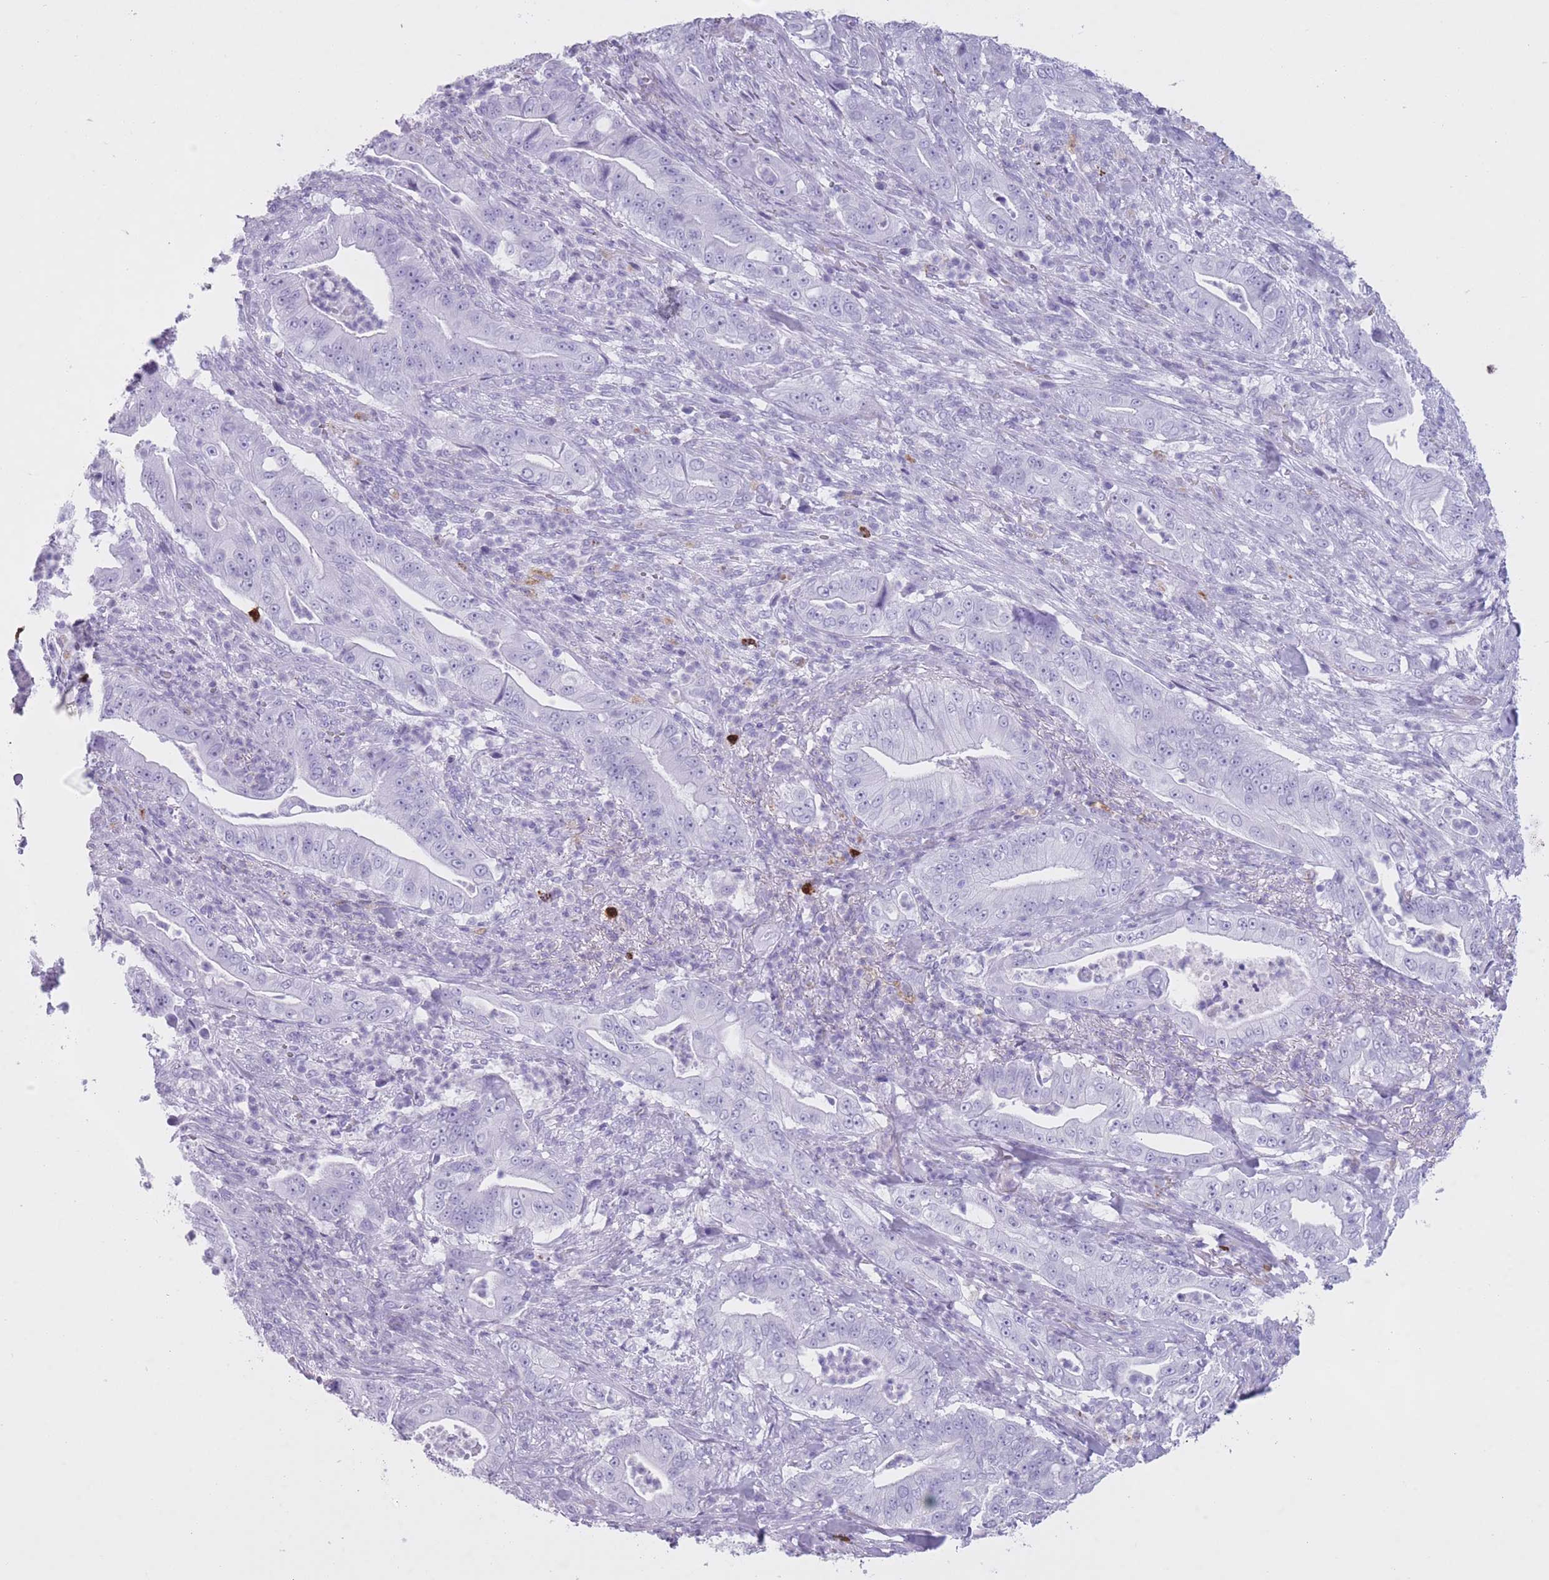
{"staining": {"intensity": "negative", "quantity": "none", "location": "none"}, "tissue": "pancreatic cancer", "cell_type": "Tumor cells", "image_type": "cancer", "snomed": [{"axis": "morphology", "description": "Adenocarcinoma, NOS"}, {"axis": "topography", "description": "Pancreas"}], "caption": "This is a histopathology image of immunohistochemistry (IHC) staining of pancreatic adenocarcinoma, which shows no expression in tumor cells.", "gene": "OR4F21", "patient": {"sex": "male", "age": 71}}